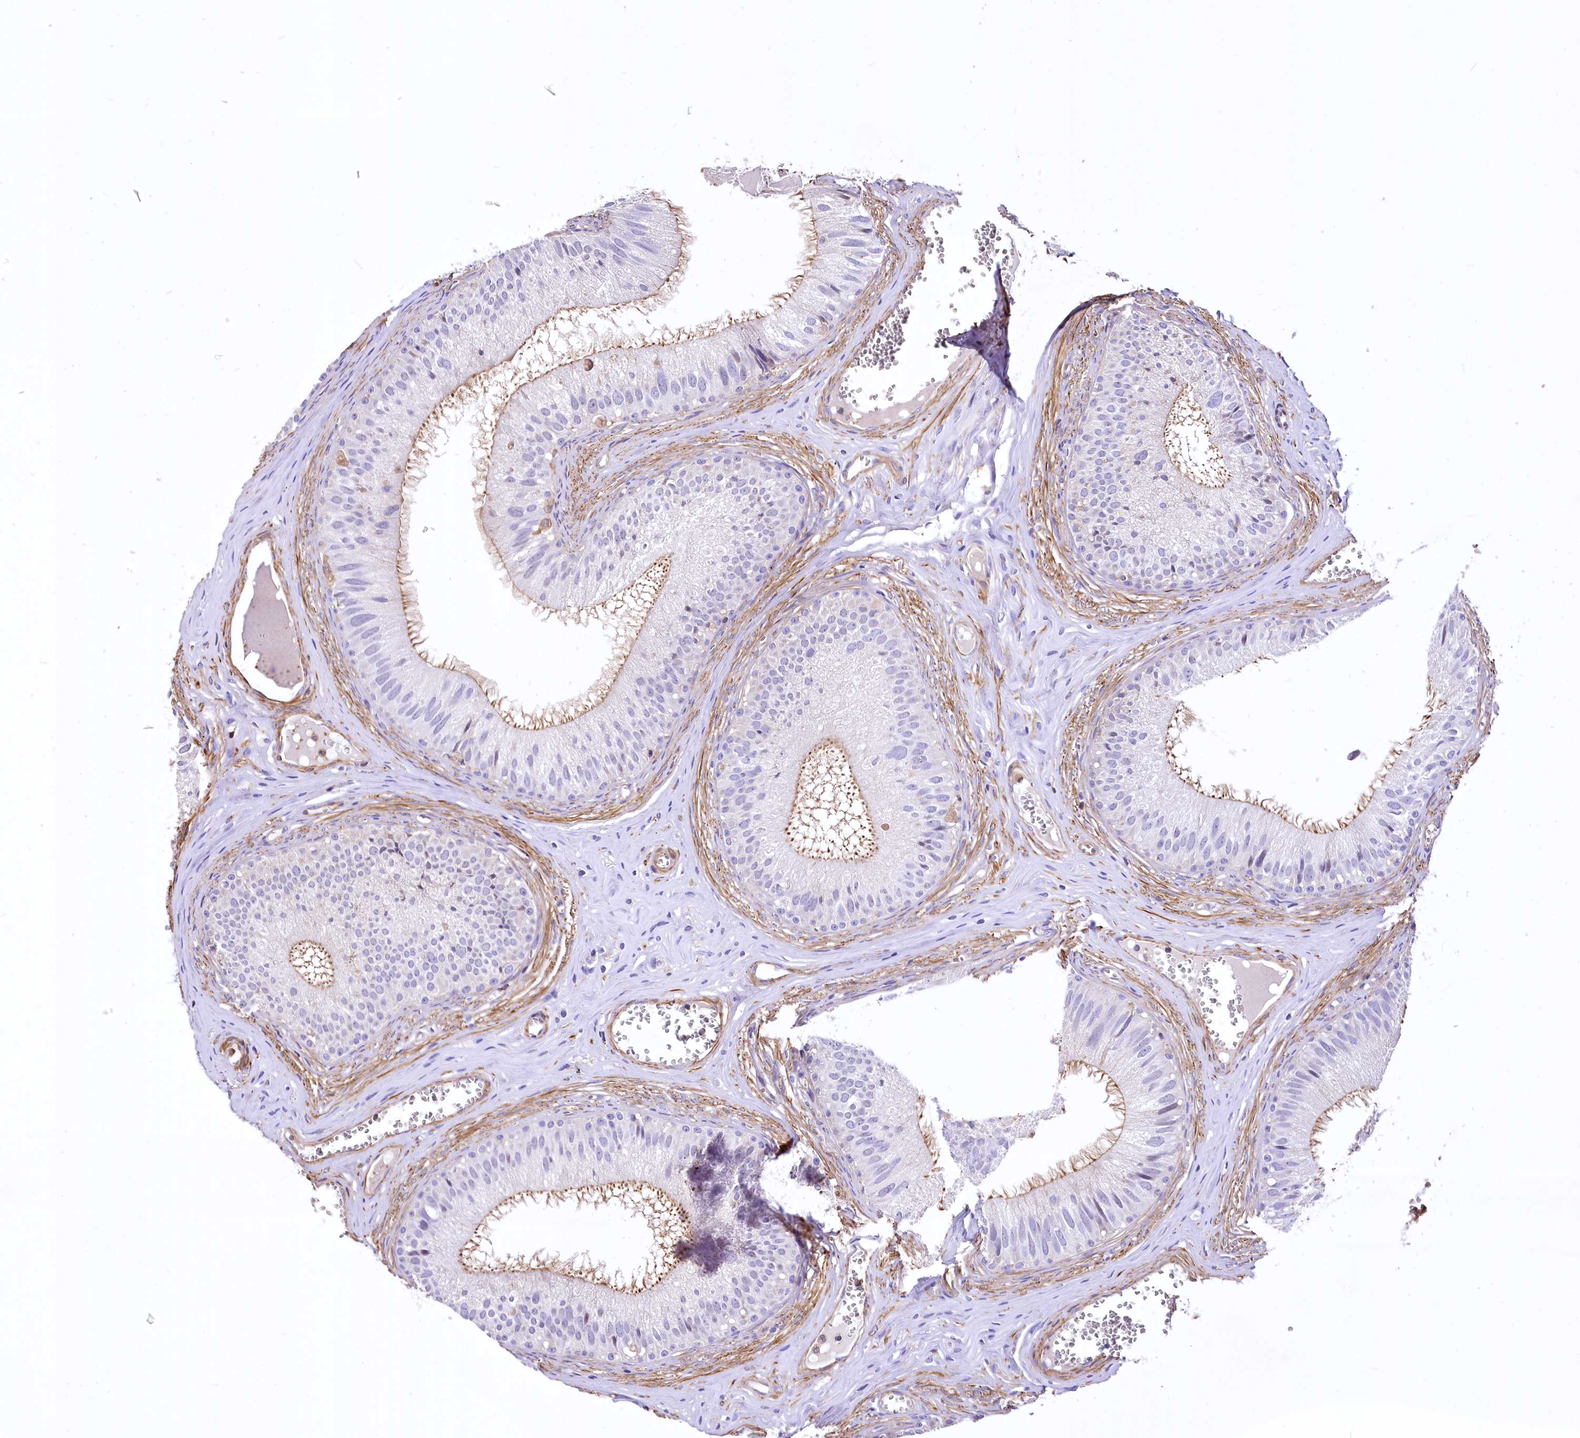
{"staining": {"intensity": "moderate", "quantity": "25%-75%", "location": "cytoplasmic/membranous"}, "tissue": "epididymis", "cell_type": "Glandular cells", "image_type": "normal", "snomed": [{"axis": "morphology", "description": "Normal tissue, NOS"}, {"axis": "topography", "description": "Epididymis"}], "caption": "IHC histopathology image of unremarkable epididymis: human epididymis stained using immunohistochemistry (IHC) demonstrates medium levels of moderate protein expression localized specifically in the cytoplasmic/membranous of glandular cells, appearing as a cytoplasmic/membranous brown color.", "gene": "DPP3", "patient": {"sex": "male", "age": 36}}